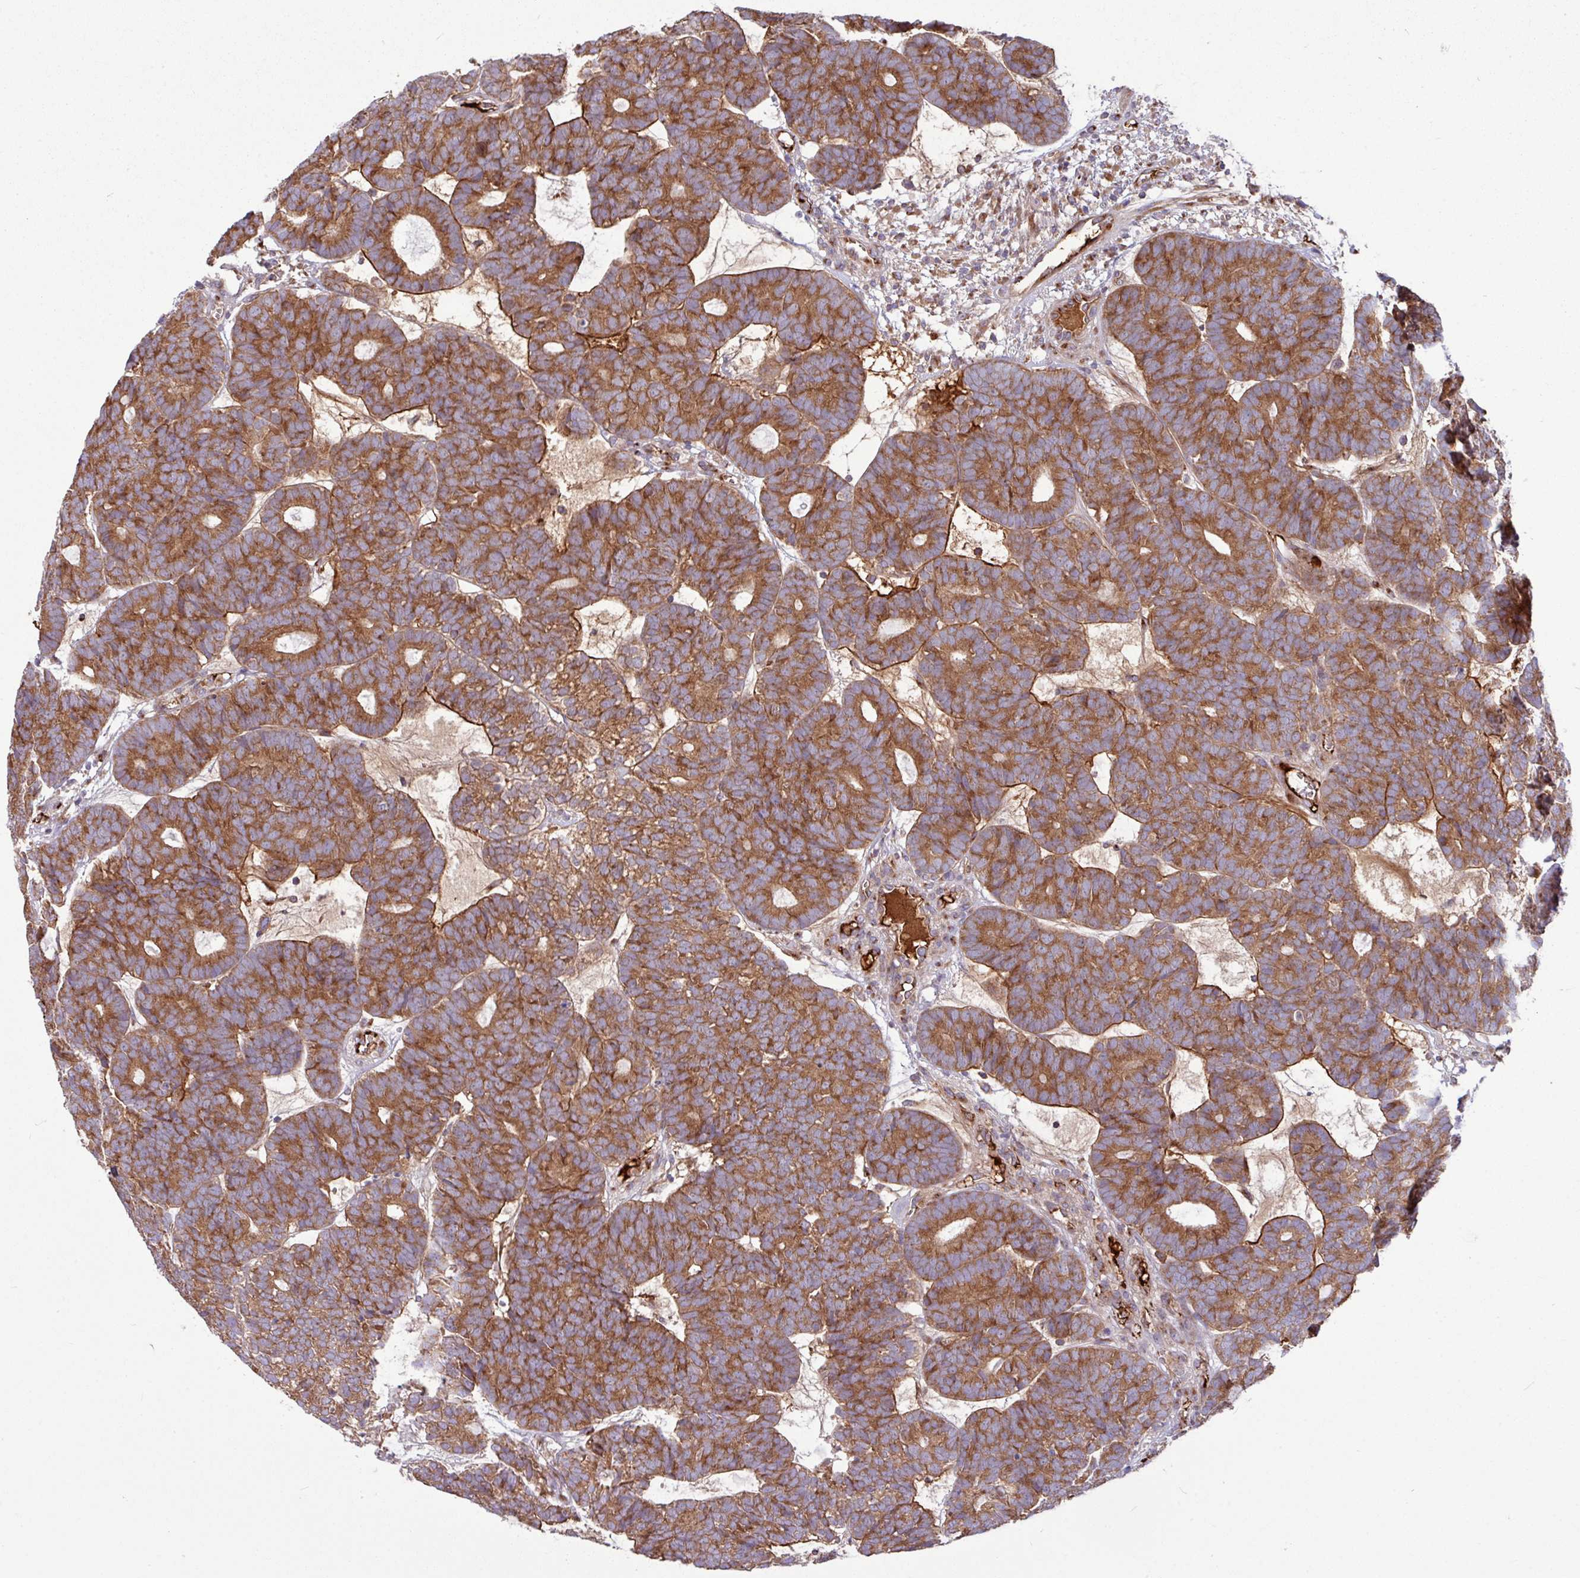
{"staining": {"intensity": "strong", "quantity": ">75%", "location": "cytoplasmic/membranous"}, "tissue": "head and neck cancer", "cell_type": "Tumor cells", "image_type": "cancer", "snomed": [{"axis": "morphology", "description": "Adenocarcinoma, NOS"}, {"axis": "topography", "description": "Head-Neck"}], "caption": "An IHC histopathology image of neoplastic tissue is shown. Protein staining in brown shows strong cytoplasmic/membranous positivity in head and neck cancer (adenocarcinoma) within tumor cells.", "gene": "LSM12", "patient": {"sex": "female", "age": 81}}